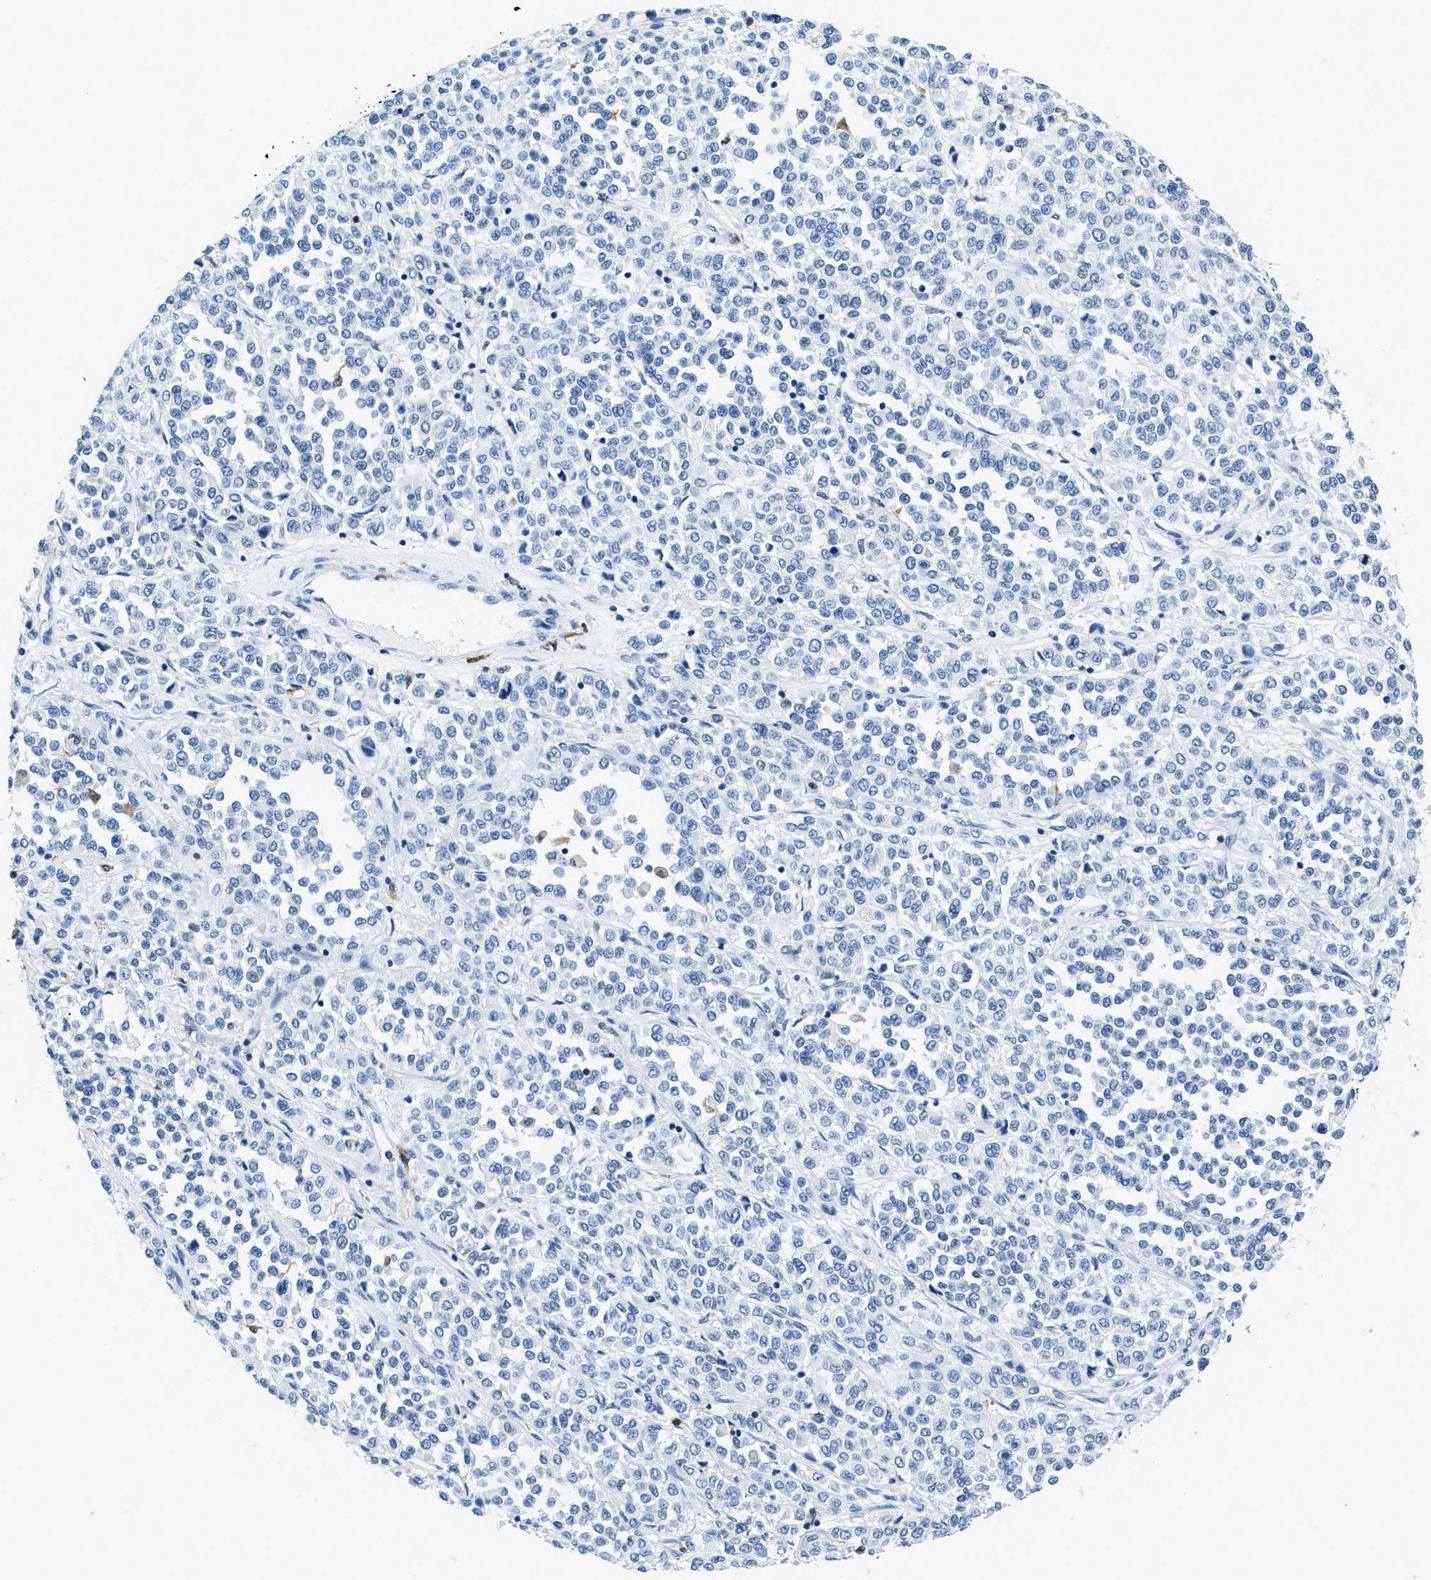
{"staining": {"intensity": "negative", "quantity": "none", "location": "none"}, "tissue": "melanoma", "cell_type": "Tumor cells", "image_type": "cancer", "snomed": [{"axis": "morphology", "description": "Malignant melanoma, Metastatic site"}, {"axis": "topography", "description": "Pancreas"}], "caption": "High power microscopy image of an immunohistochemistry (IHC) image of melanoma, revealing no significant expression in tumor cells.", "gene": "CAPG", "patient": {"sex": "female", "age": 30}}